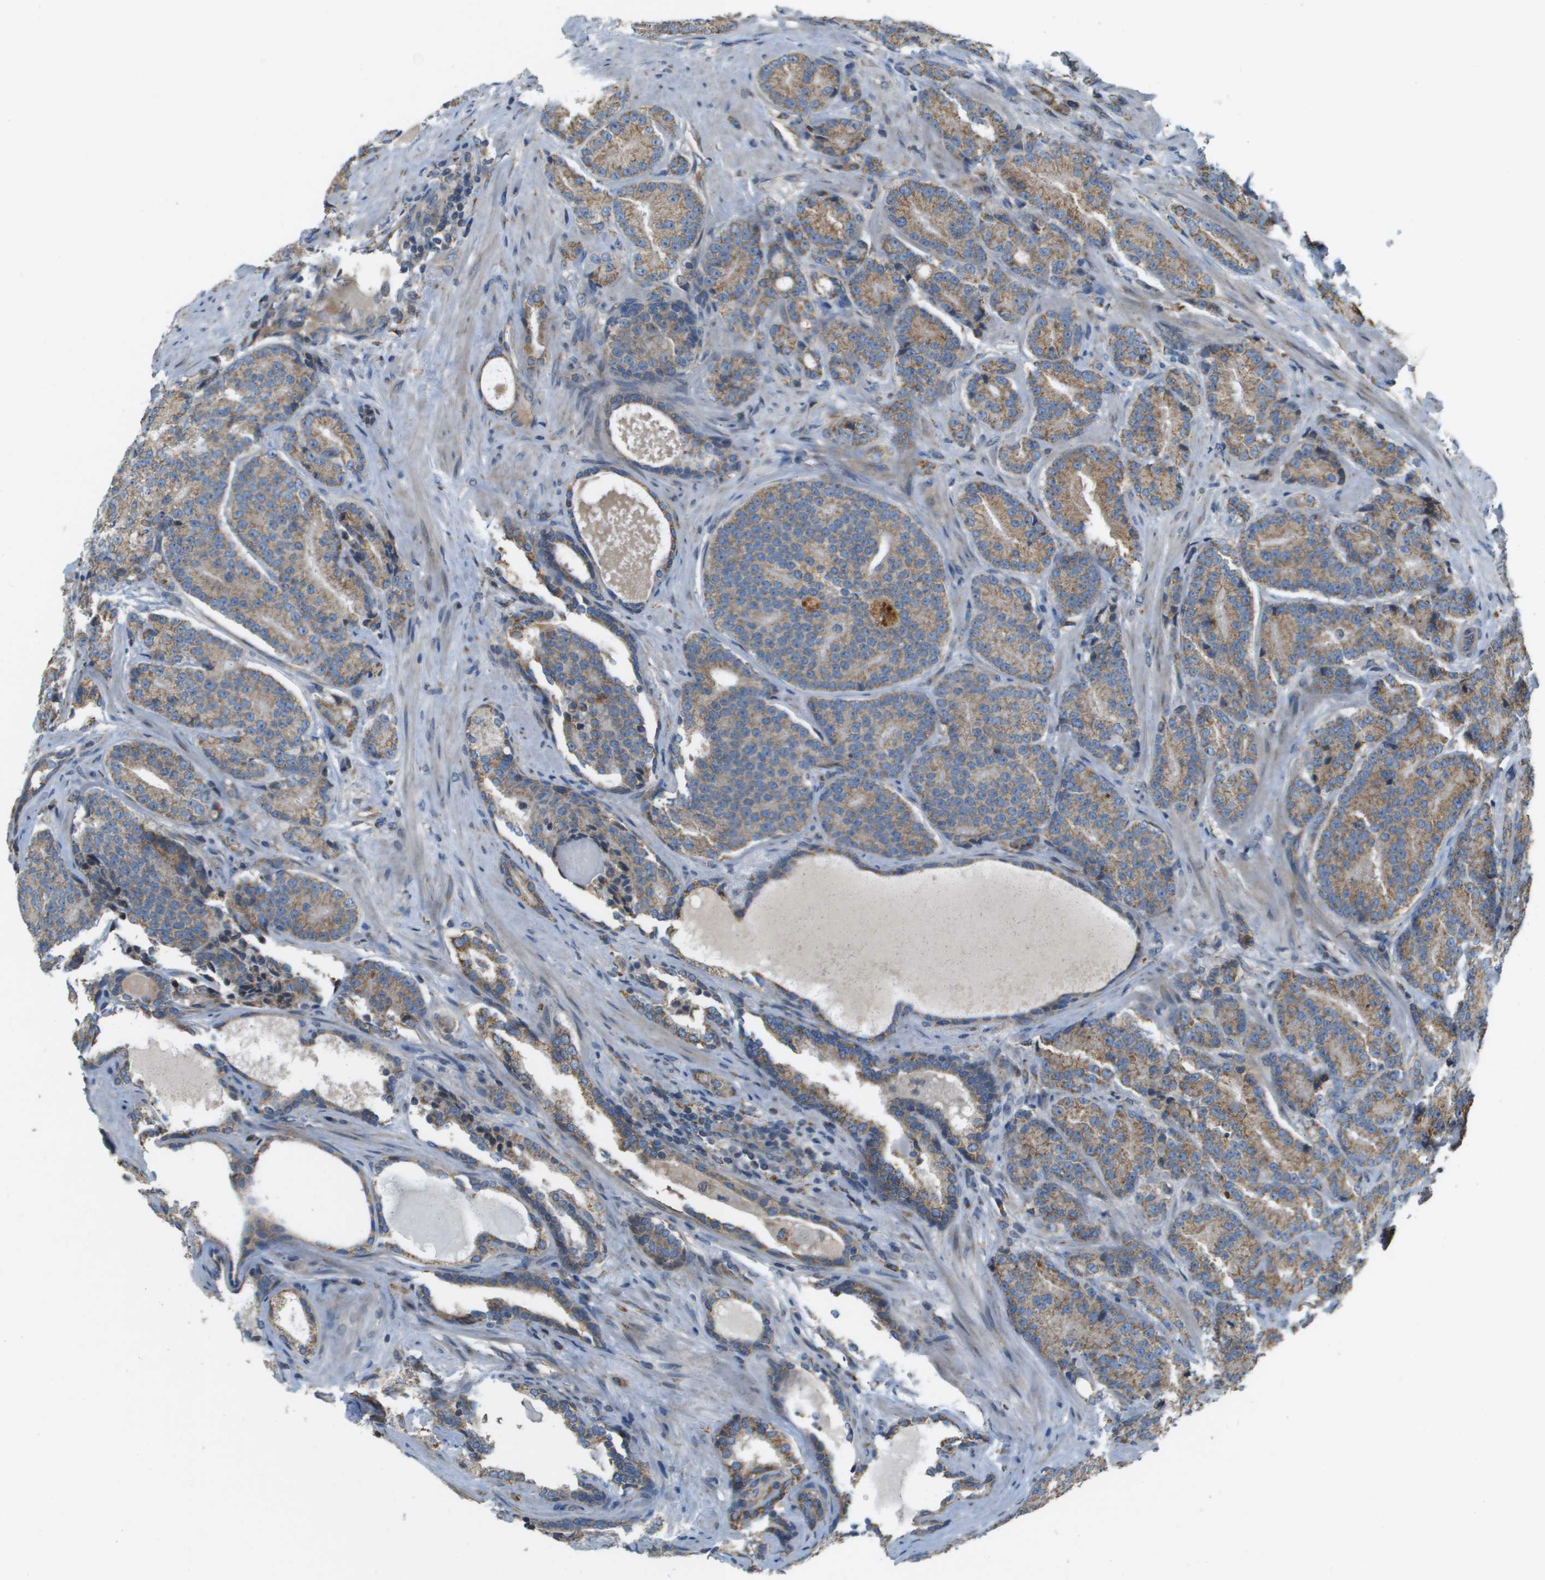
{"staining": {"intensity": "moderate", "quantity": ">75%", "location": "cytoplasmic/membranous"}, "tissue": "prostate cancer", "cell_type": "Tumor cells", "image_type": "cancer", "snomed": [{"axis": "morphology", "description": "Adenocarcinoma, High grade"}, {"axis": "topography", "description": "Prostate"}], "caption": "Tumor cells show moderate cytoplasmic/membranous expression in about >75% of cells in prostate cancer (high-grade adenocarcinoma).", "gene": "NRK", "patient": {"sex": "male", "age": 61}}